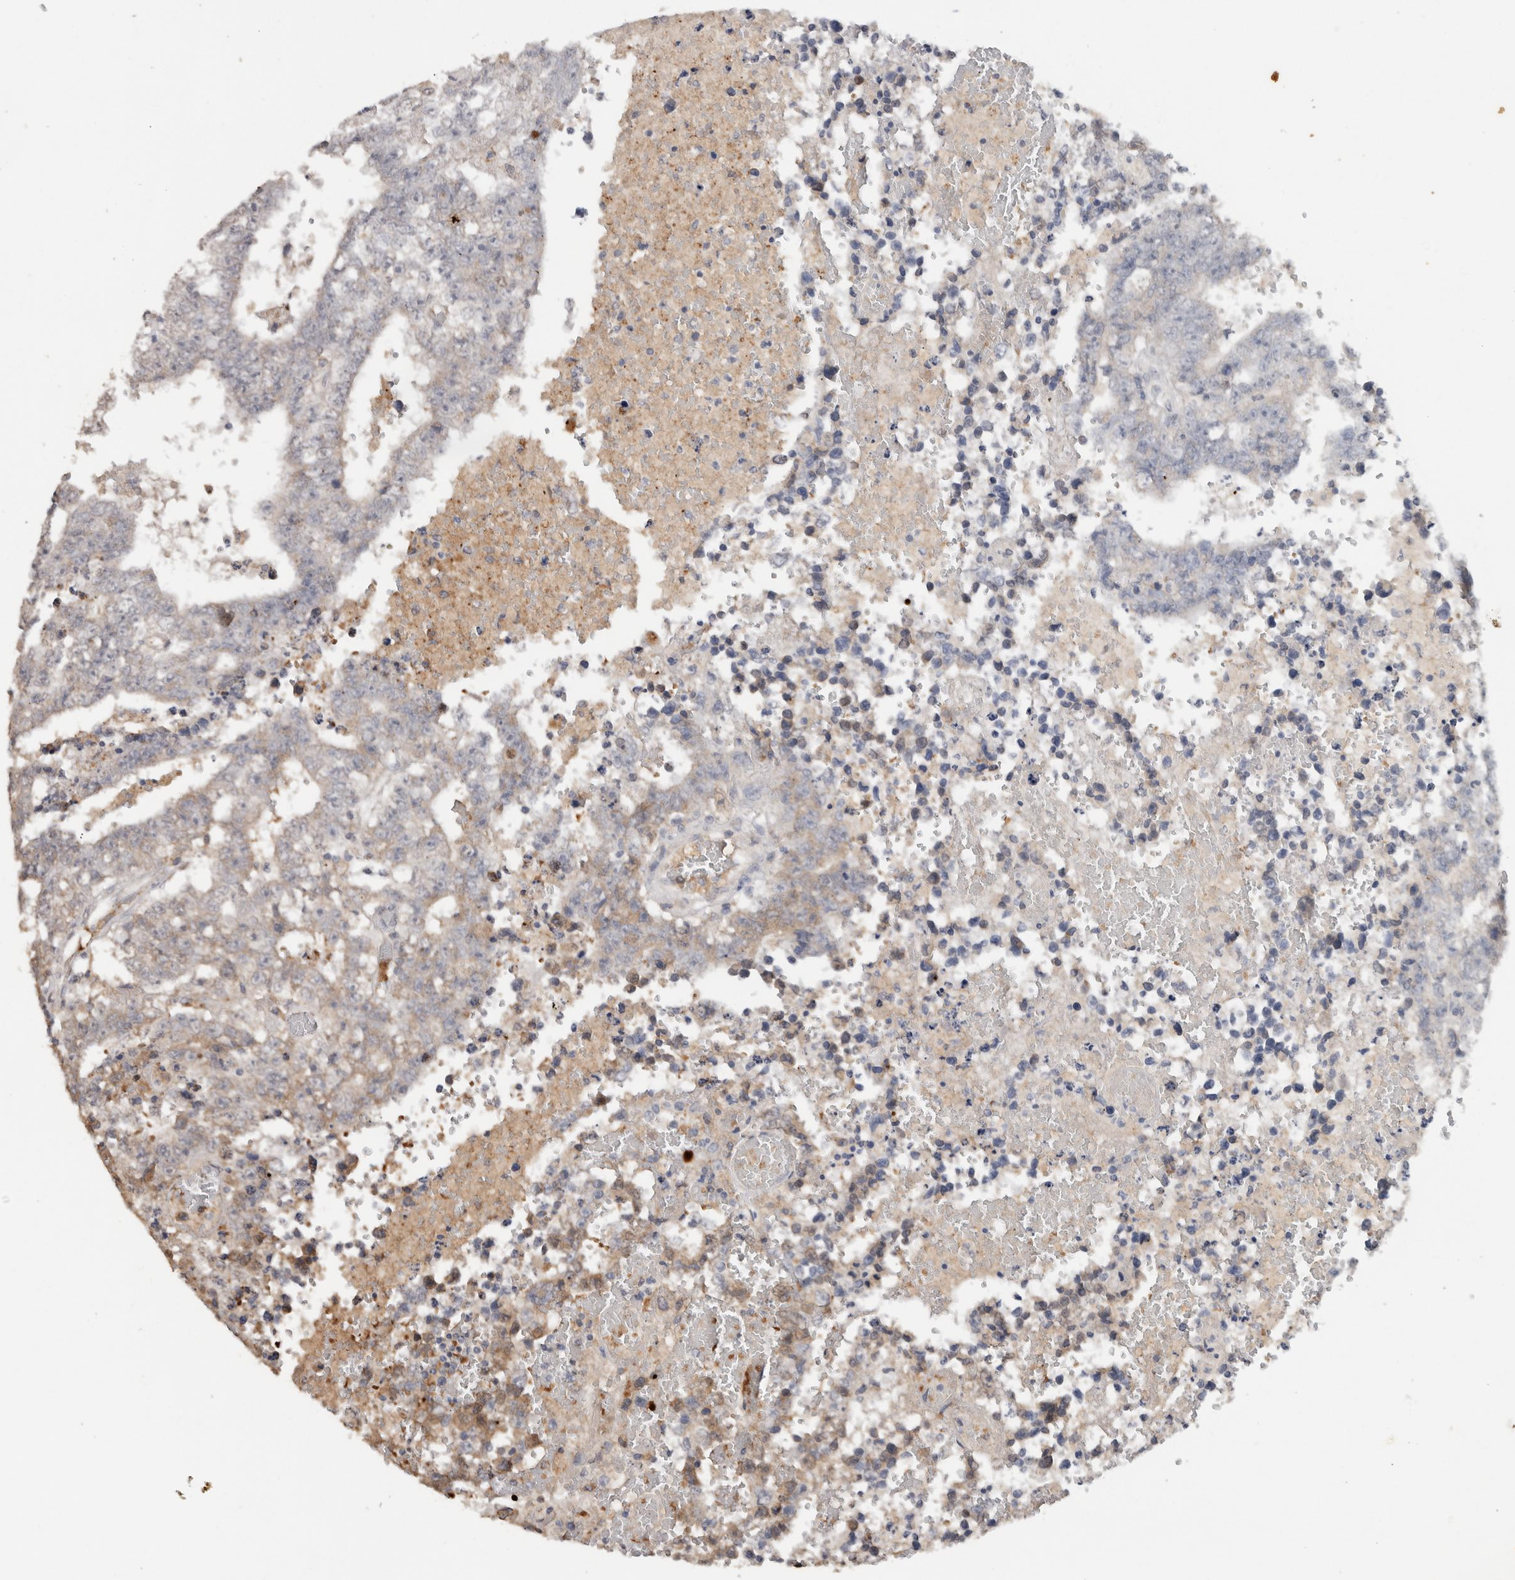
{"staining": {"intensity": "weak", "quantity": "25%-75%", "location": "cytoplasmic/membranous"}, "tissue": "testis cancer", "cell_type": "Tumor cells", "image_type": "cancer", "snomed": [{"axis": "morphology", "description": "Carcinoma, Embryonal, NOS"}, {"axis": "topography", "description": "Testis"}], "caption": "This histopathology image exhibits embryonal carcinoma (testis) stained with immunohistochemistry to label a protein in brown. The cytoplasmic/membranous of tumor cells show weak positivity for the protein. Nuclei are counter-stained blue.", "gene": "FAM3A", "patient": {"sex": "male", "age": 25}}